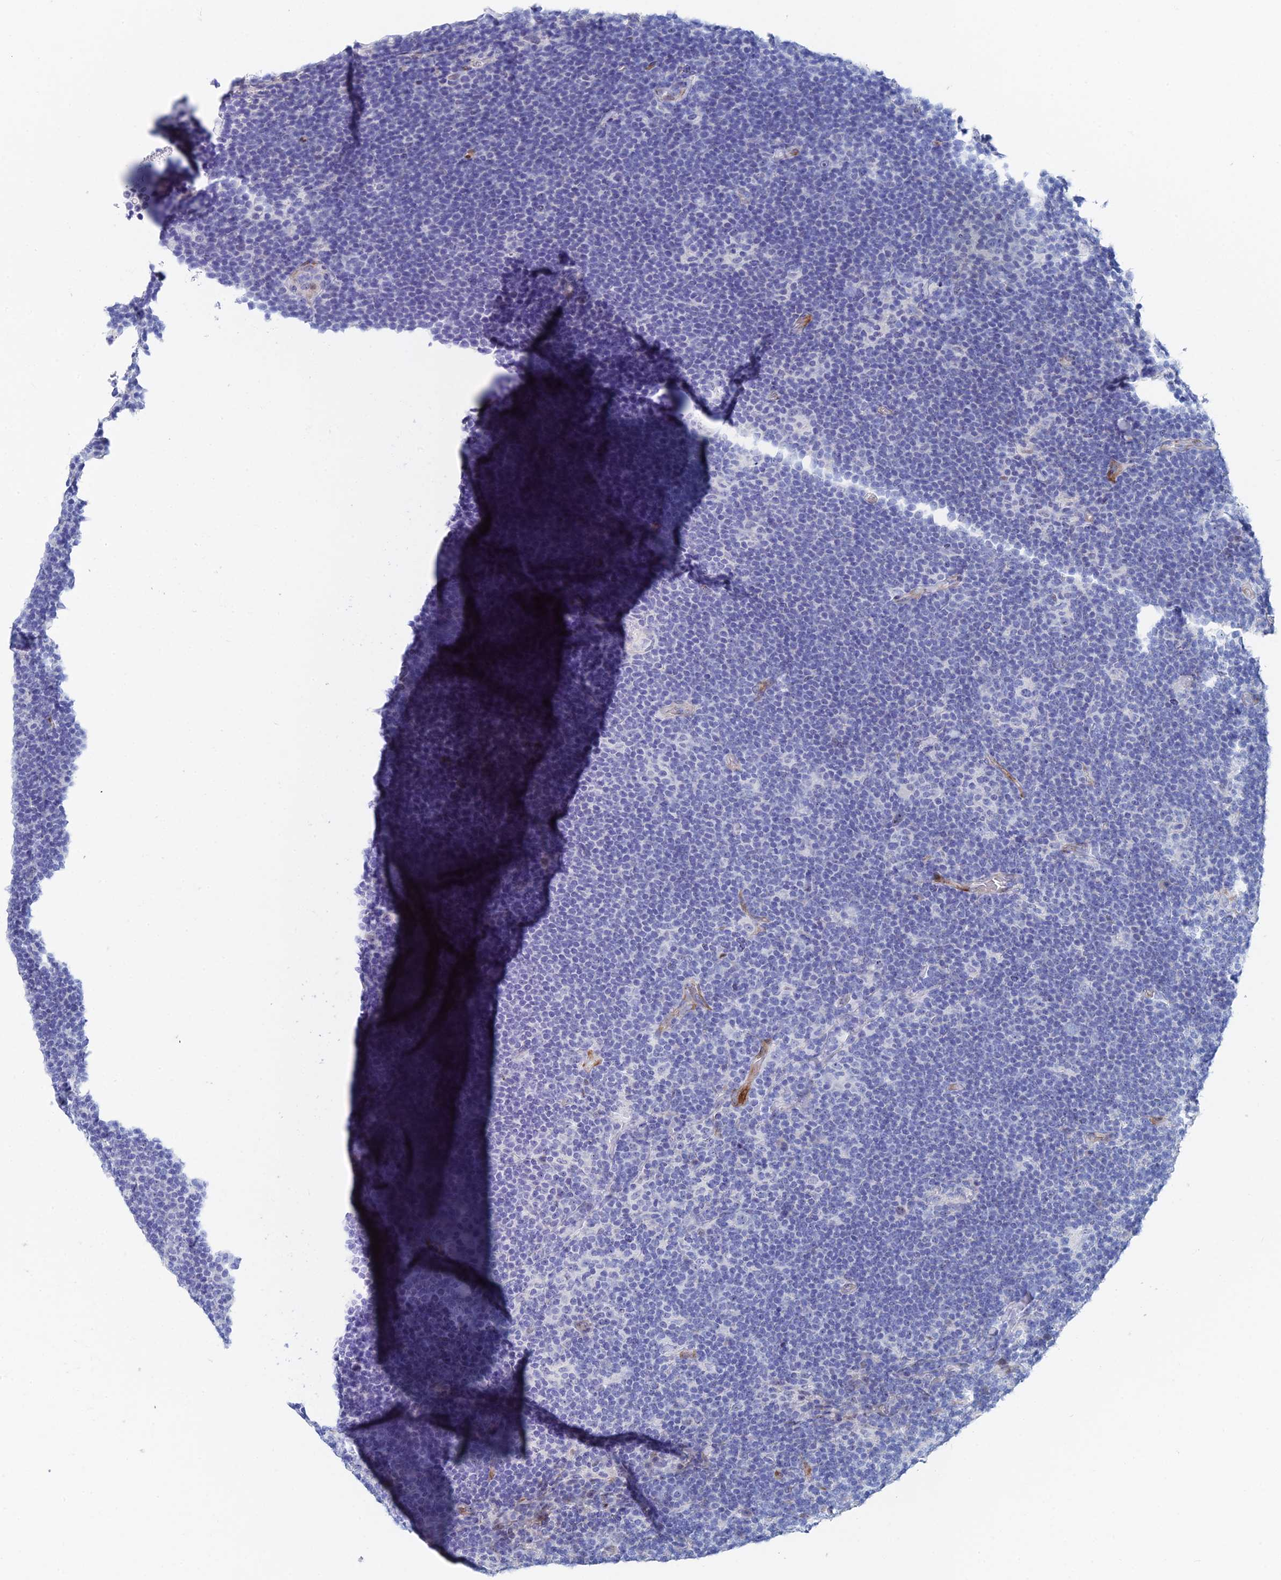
{"staining": {"intensity": "negative", "quantity": "none", "location": "none"}, "tissue": "lymphoma", "cell_type": "Tumor cells", "image_type": "cancer", "snomed": [{"axis": "morphology", "description": "Hodgkin's disease, NOS"}, {"axis": "topography", "description": "Lymph node"}], "caption": "Image shows no significant protein staining in tumor cells of lymphoma.", "gene": "DRGX", "patient": {"sex": "female", "age": 57}}